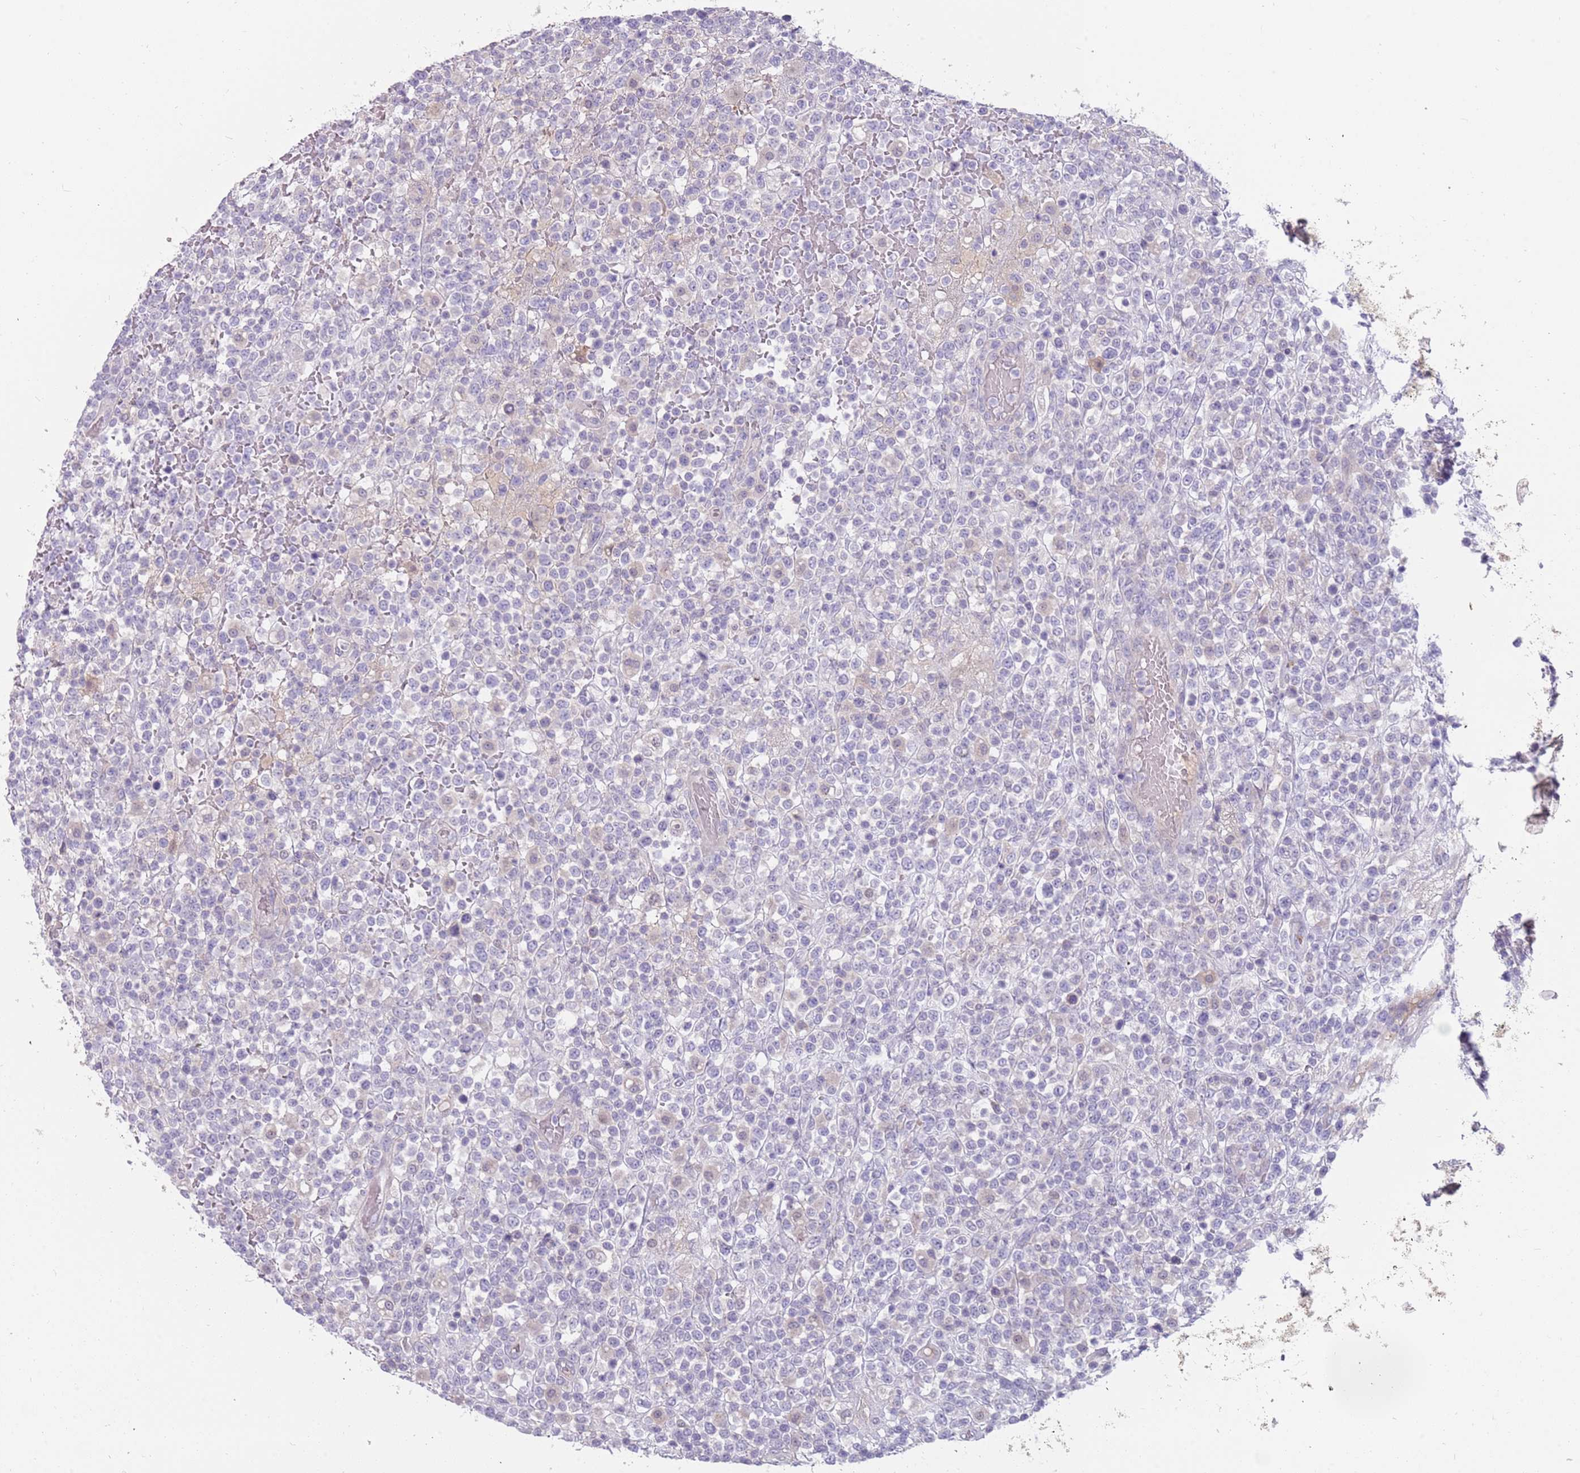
{"staining": {"intensity": "negative", "quantity": "none", "location": "none"}, "tissue": "lymphoma", "cell_type": "Tumor cells", "image_type": "cancer", "snomed": [{"axis": "morphology", "description": "Malignant lymphoma, non-Hodgkin's type, High grade"}, {"axis": "topography", "description": "Colon"}], "caption": "Immunohistochemical staining of malignant lymphoma, non-Hodgkin's type (high-grade) exhibits no significant positivity in tumor cells. Nuclei are stained in blue.", "gene": "DDX4", "patient": {"sex": "female", "age": 53}}